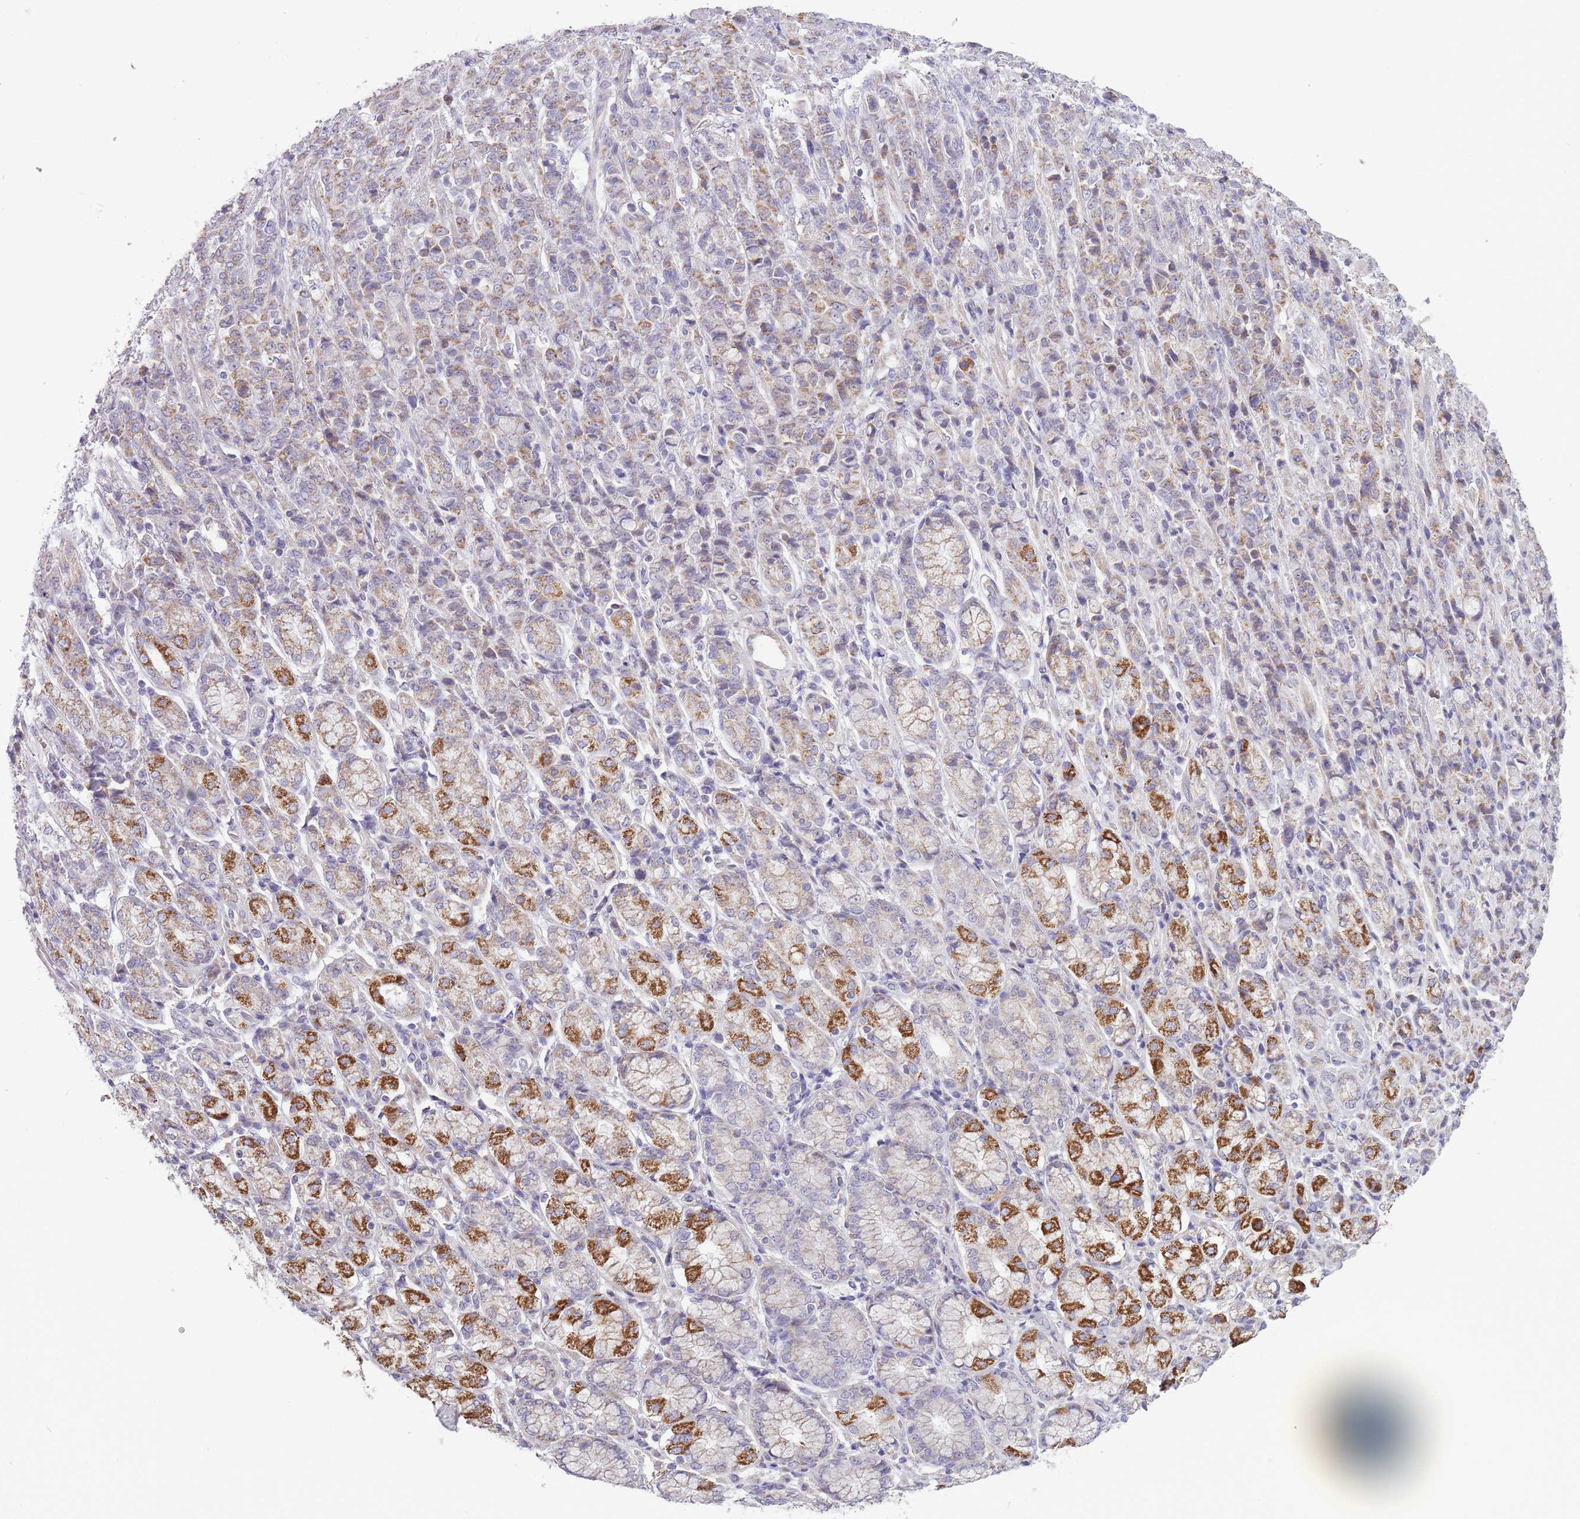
{"staining": {"intensity": "moderate", "quantity": ">75%", "location": "cytoplasmic/membranous"}, "tissue": "stomach cancer", "cell_type": "Tumor cells", "image_type": "cancer", "snomed": [{"axis": "morphology", "description": "Adenocarcinoma, NOS"}, {"axis": "topography", "description": "Stomach"}], "caption": "Stomach adenocarcinoma stained for a protein (brown) displays moderate cytoplasmic/membranous positive expression in approximately >75% of tumor cells.", "gene": "ZBTB24", "patient": {"sex": "female", "age": 79}}